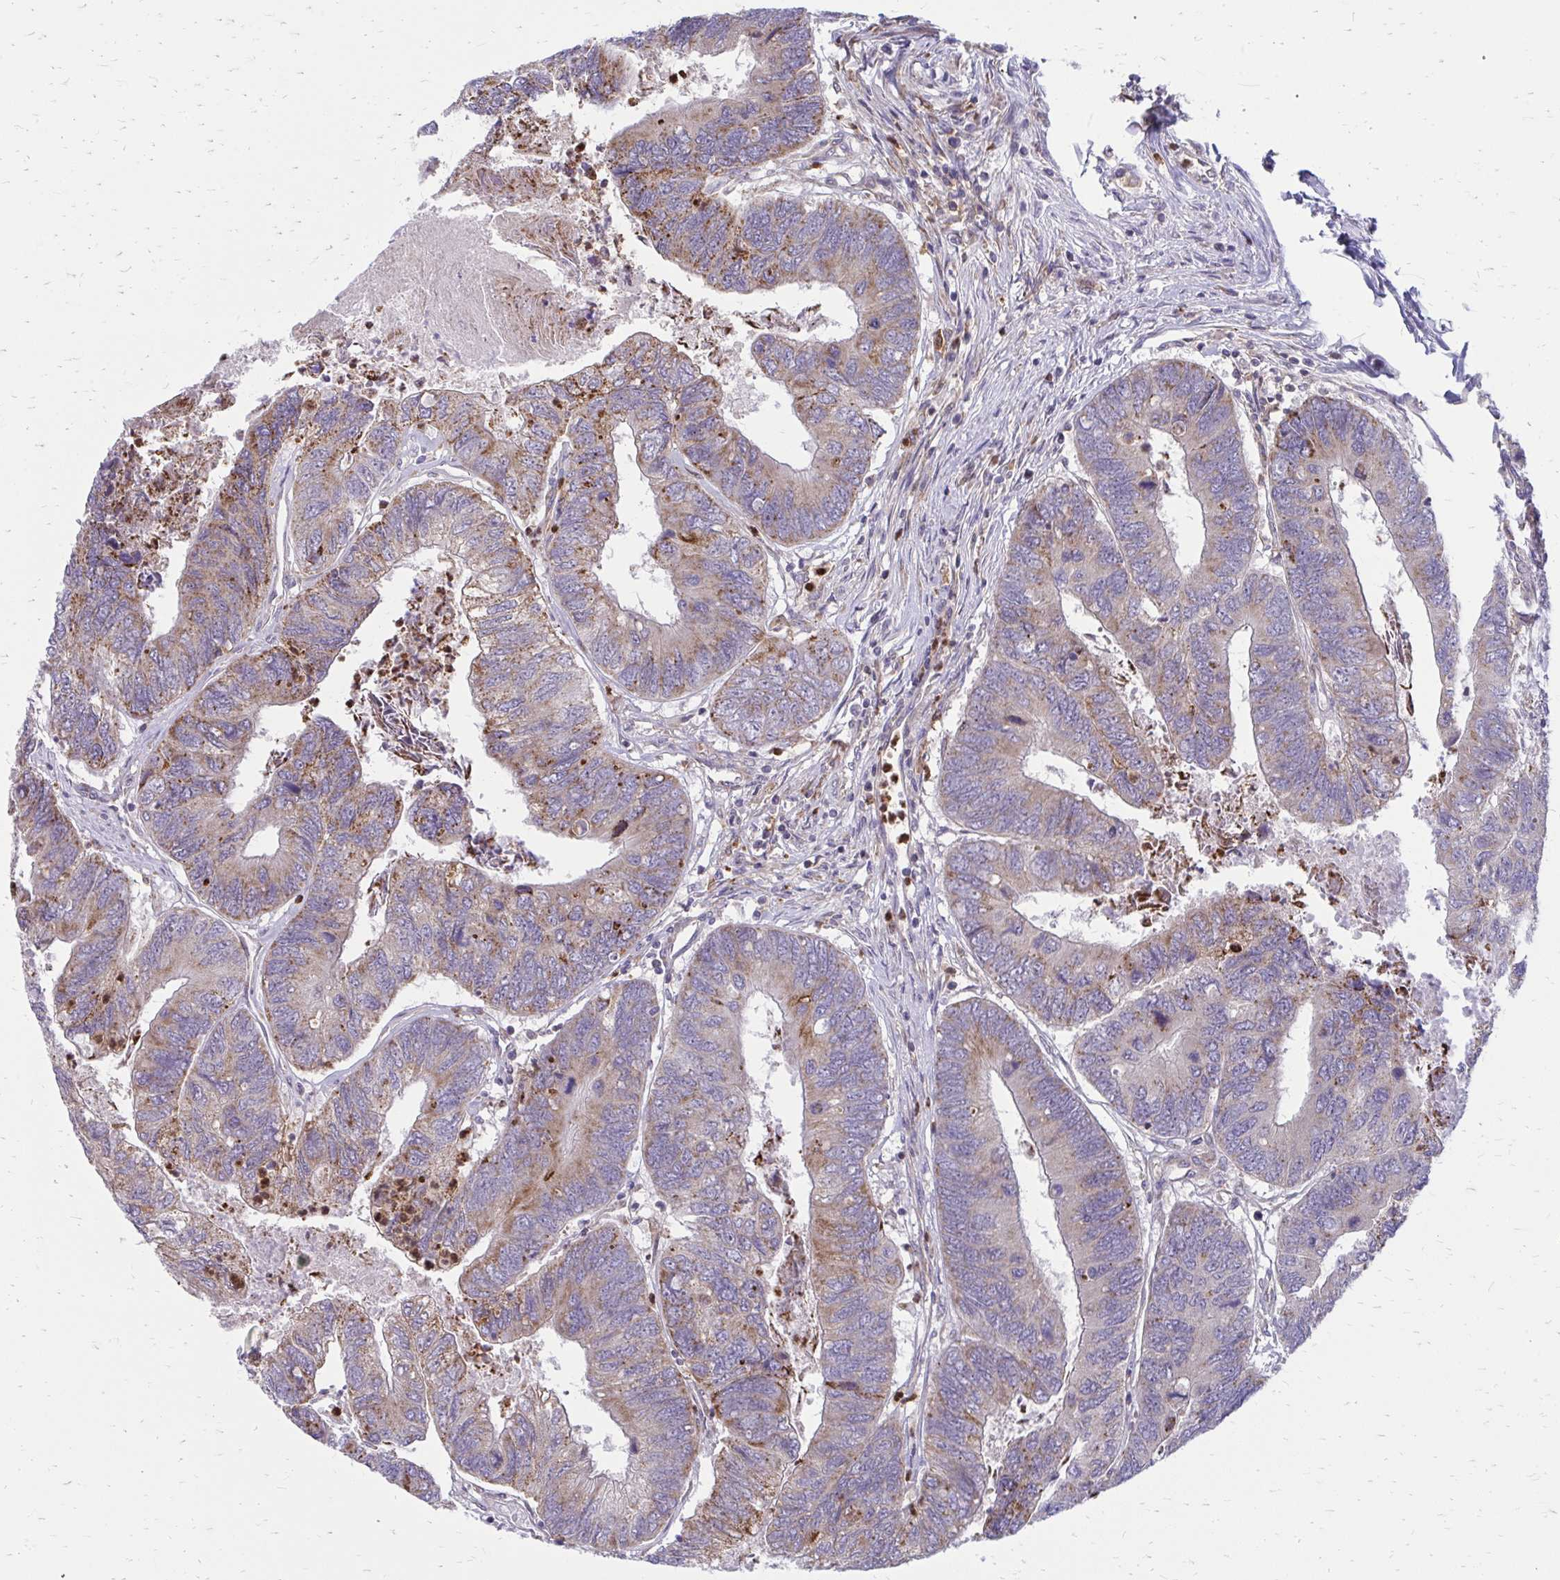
{"staining": {"intensity": "weak", "quantity": "25%-75%", "location": "cytoplasmic/membranous"}, "tissue": "colorectal cancer", "cell_type": "Tumor cells", "image_type": "cancer", "snomed": [{"axis": "morphology", "description": "Adenocarcinoma, NOS"}, {"axis": "topography", "description": "Colon"}], "caption": "Immunohistochemical staining of colorectal cancer (adenocarcinoma) exhibits low levels of weak cytoplasmic/membranous protein positivity in about 25%-75% of tumor cells.", "gene": "ASAP1", "patient": {"sex": "female", "age": 67}}